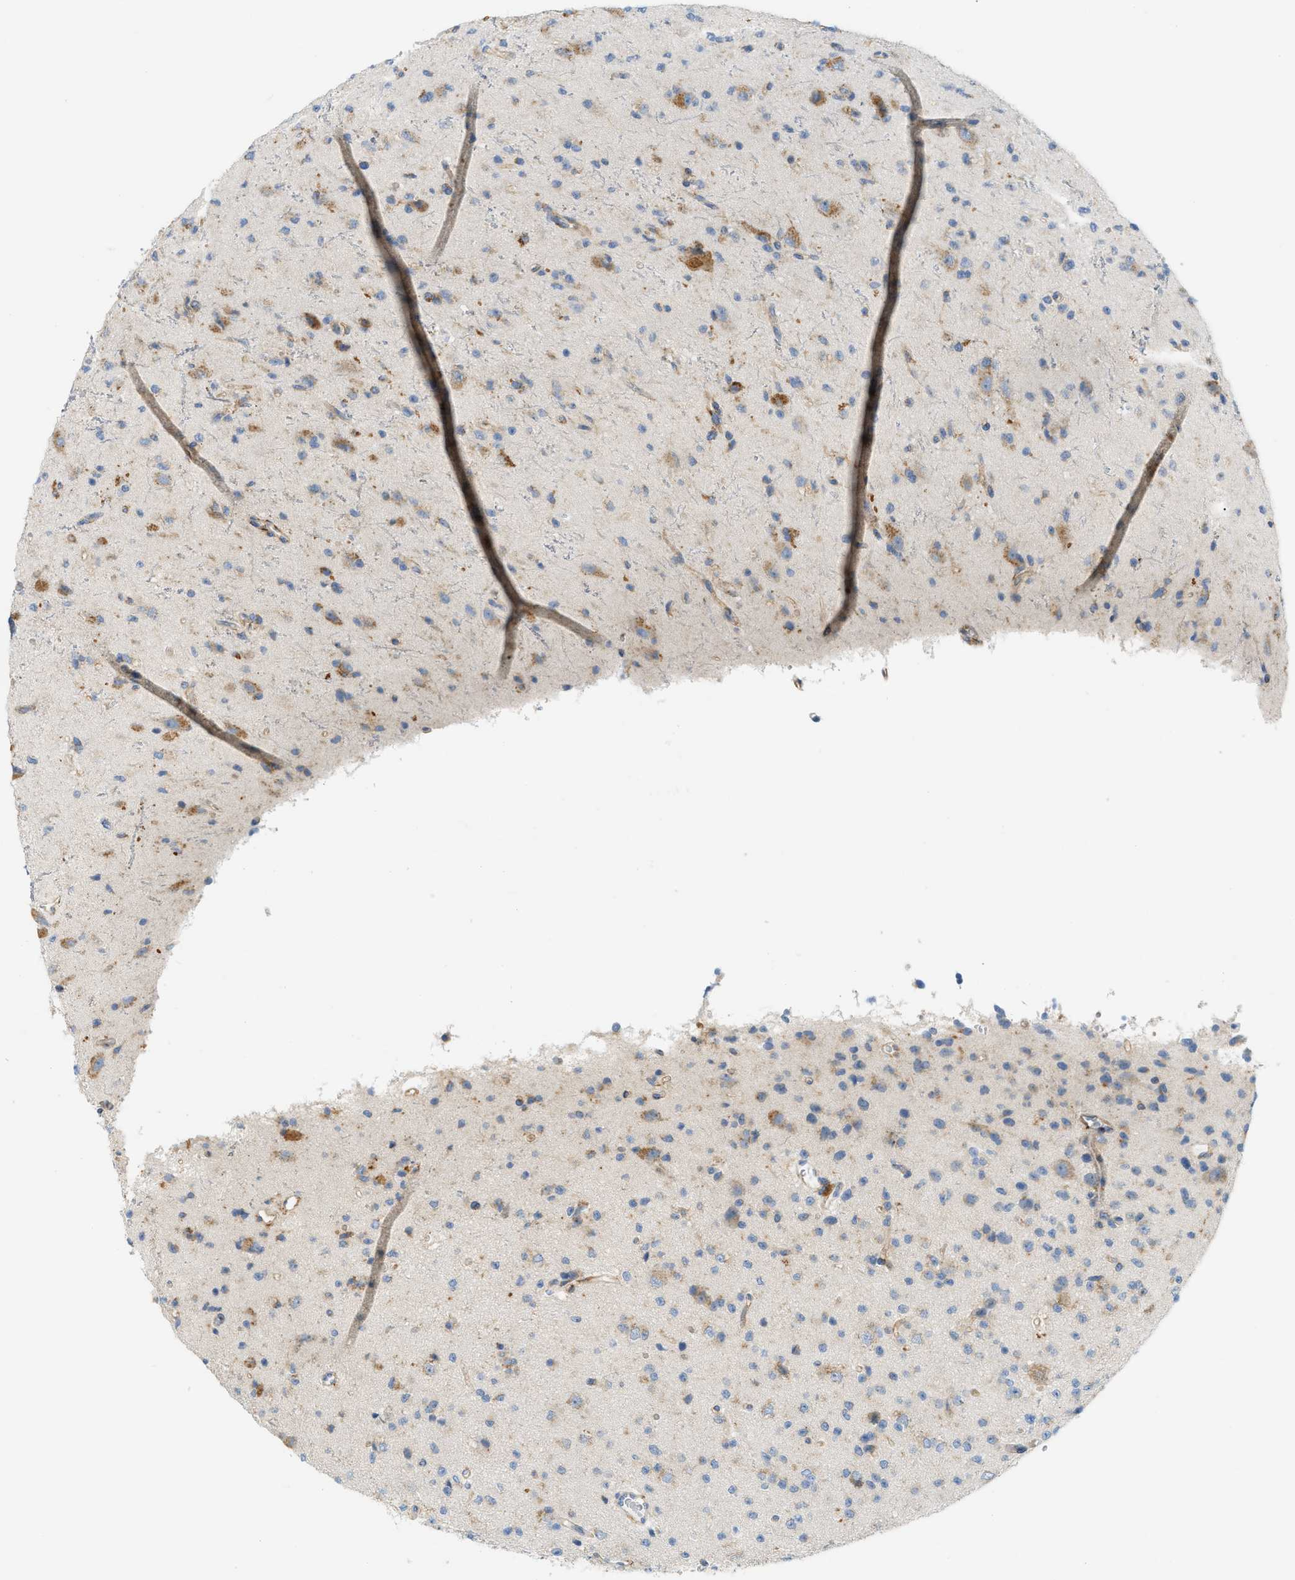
{"staining": {"intensity": "moderate", "quantity": "<25%", "location": "cytoplasmic/membranous"}, "tissue": "glioma", "cell_type": "Tumor cells", "image_type": "cancer", "snomed": [{"axis": "morphology", "description": "Glioma, malignant, High grade"}, {"axis": "topography", "description": "pancreas cauda"}], "caption": "An image of human malignant glioma (high-grade) stained for a protein reveals moderate cytoplasmic/membranous brown staining in tumor cells.", "gene": "LMBRD1", "patient": {"sex": "male", "age": 60}}